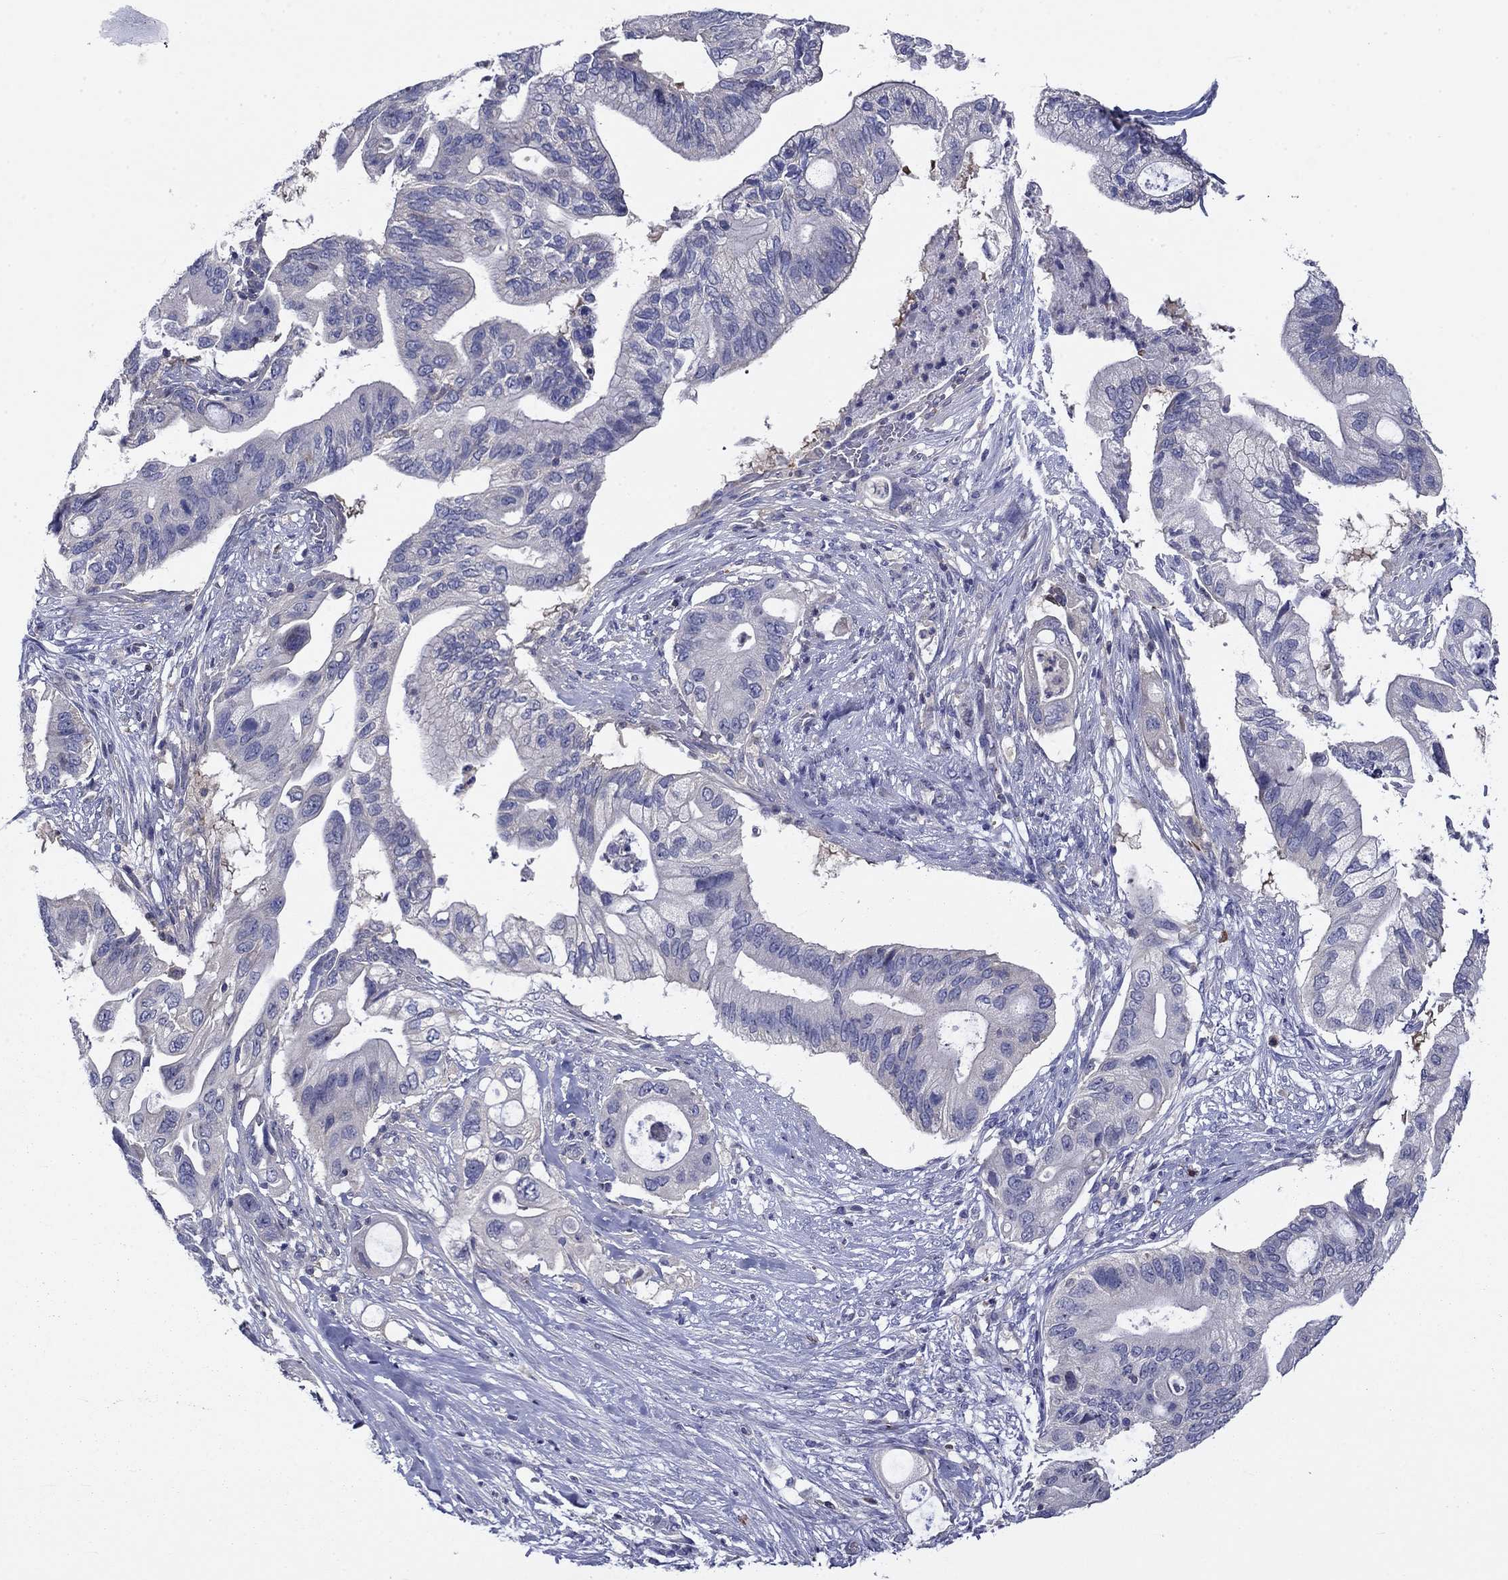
{"staining": {"intensity": "negative", "quantity": "none", "location": "none"}, "tissue": "pancreatic cancer", "cell_type": "Tumor cells", "image_type": "cancer", "snomed": [{"axis": "morphology", "description": "Adenocarcinoma, NOS"}, {"axis": "topography", "description": "Pancreas"}], "caption": "This is an IHC photomicrograph of human pancreatic cancer (adenocarcinoma). There is no positivity in tumor cells.", "gene": "POU2F2", "patient": {"sex": "female", "age": 72}}